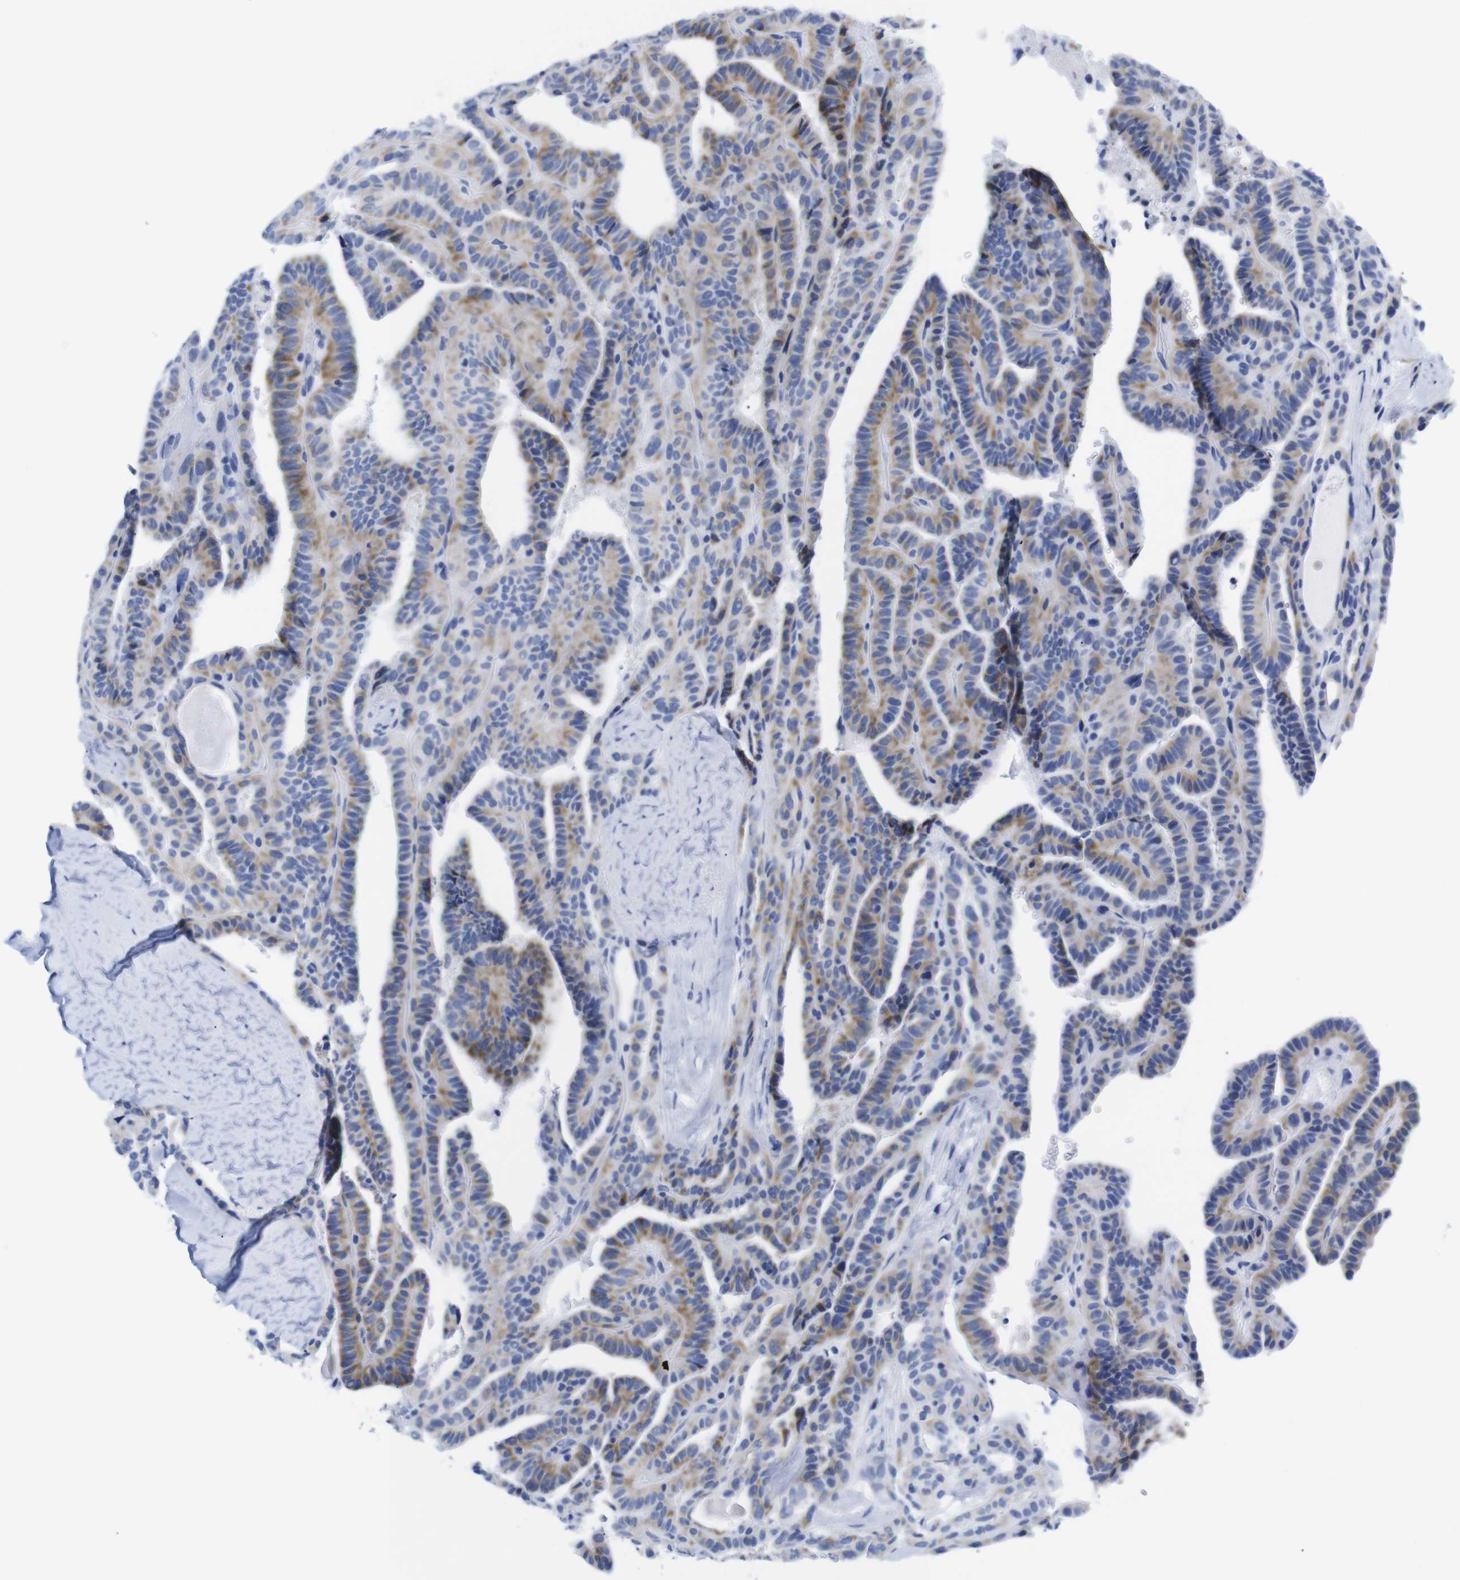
{"staining": {"intensity": "moderate", "quantity": ">75%", "location": "cytoplasmic/membranous"}, "tissue": "thyroid cancer", "cell_type": "Tumor cells", "image_type": "cancer", "snomed": [{"axis": "morphology", "description": "Papillary adenocarcinoma, NOS"}, {"axis": "topography", "description": "Thyroid gland"}], "caption": "Immunohistochemical staining of thyroid cancer demonstrates medium levels of moderate cytoplasmic/membranous expression in about >75% of tumor cells. (Stains: DAB (3,3'-diaminobenzidine) in brown, nuclei in blue, Microscopy: brightfield microscopy at high magnification).", "gene": "LRRC55", "patient": {"sex": "male", "age": 77}}